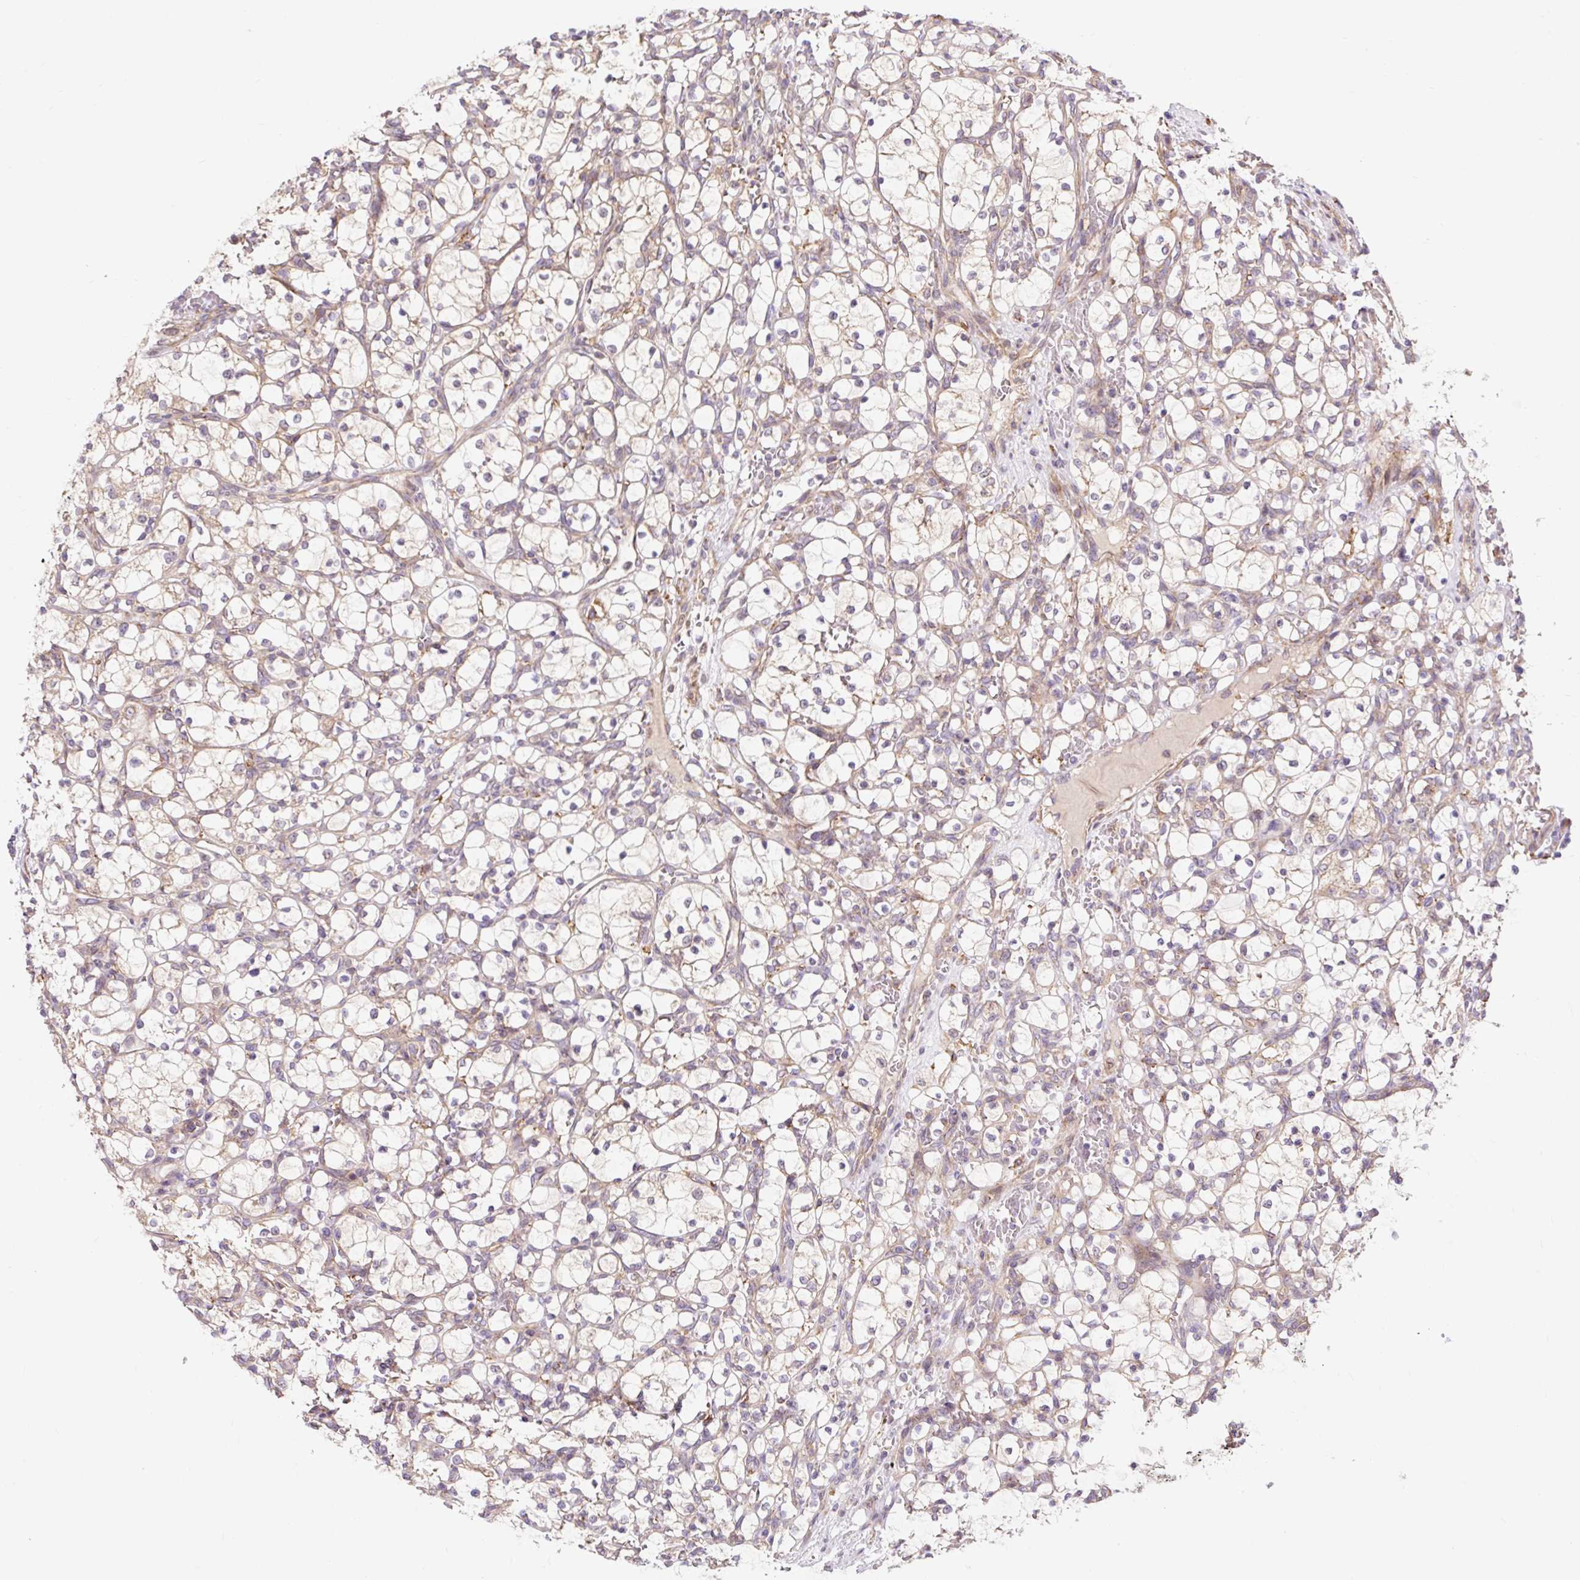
{"staining": {"intensity": "weak", "quantity": "25%-75%", "location": "cytoplasmic/membranous"}, "tissue": "renal cancer", "cell_type": "Tumor cells", "image_type": "cancer", "snomed": [{"axis": "morphology", "description": "Adenocarcinoma, NOS"}, {"axis": "topography", "description": "Kidney"}], "caption": "DAB (3,3'-diaminobenzidine) immunohistochemical staining of renal cancer (adenocarcinoma) reveals weak cytoplasmic/membranous protein staining in about 25%-75% of tumor cells.", "gene": "TRIAP1", "patient": {"sex": "female", "age": 69}}